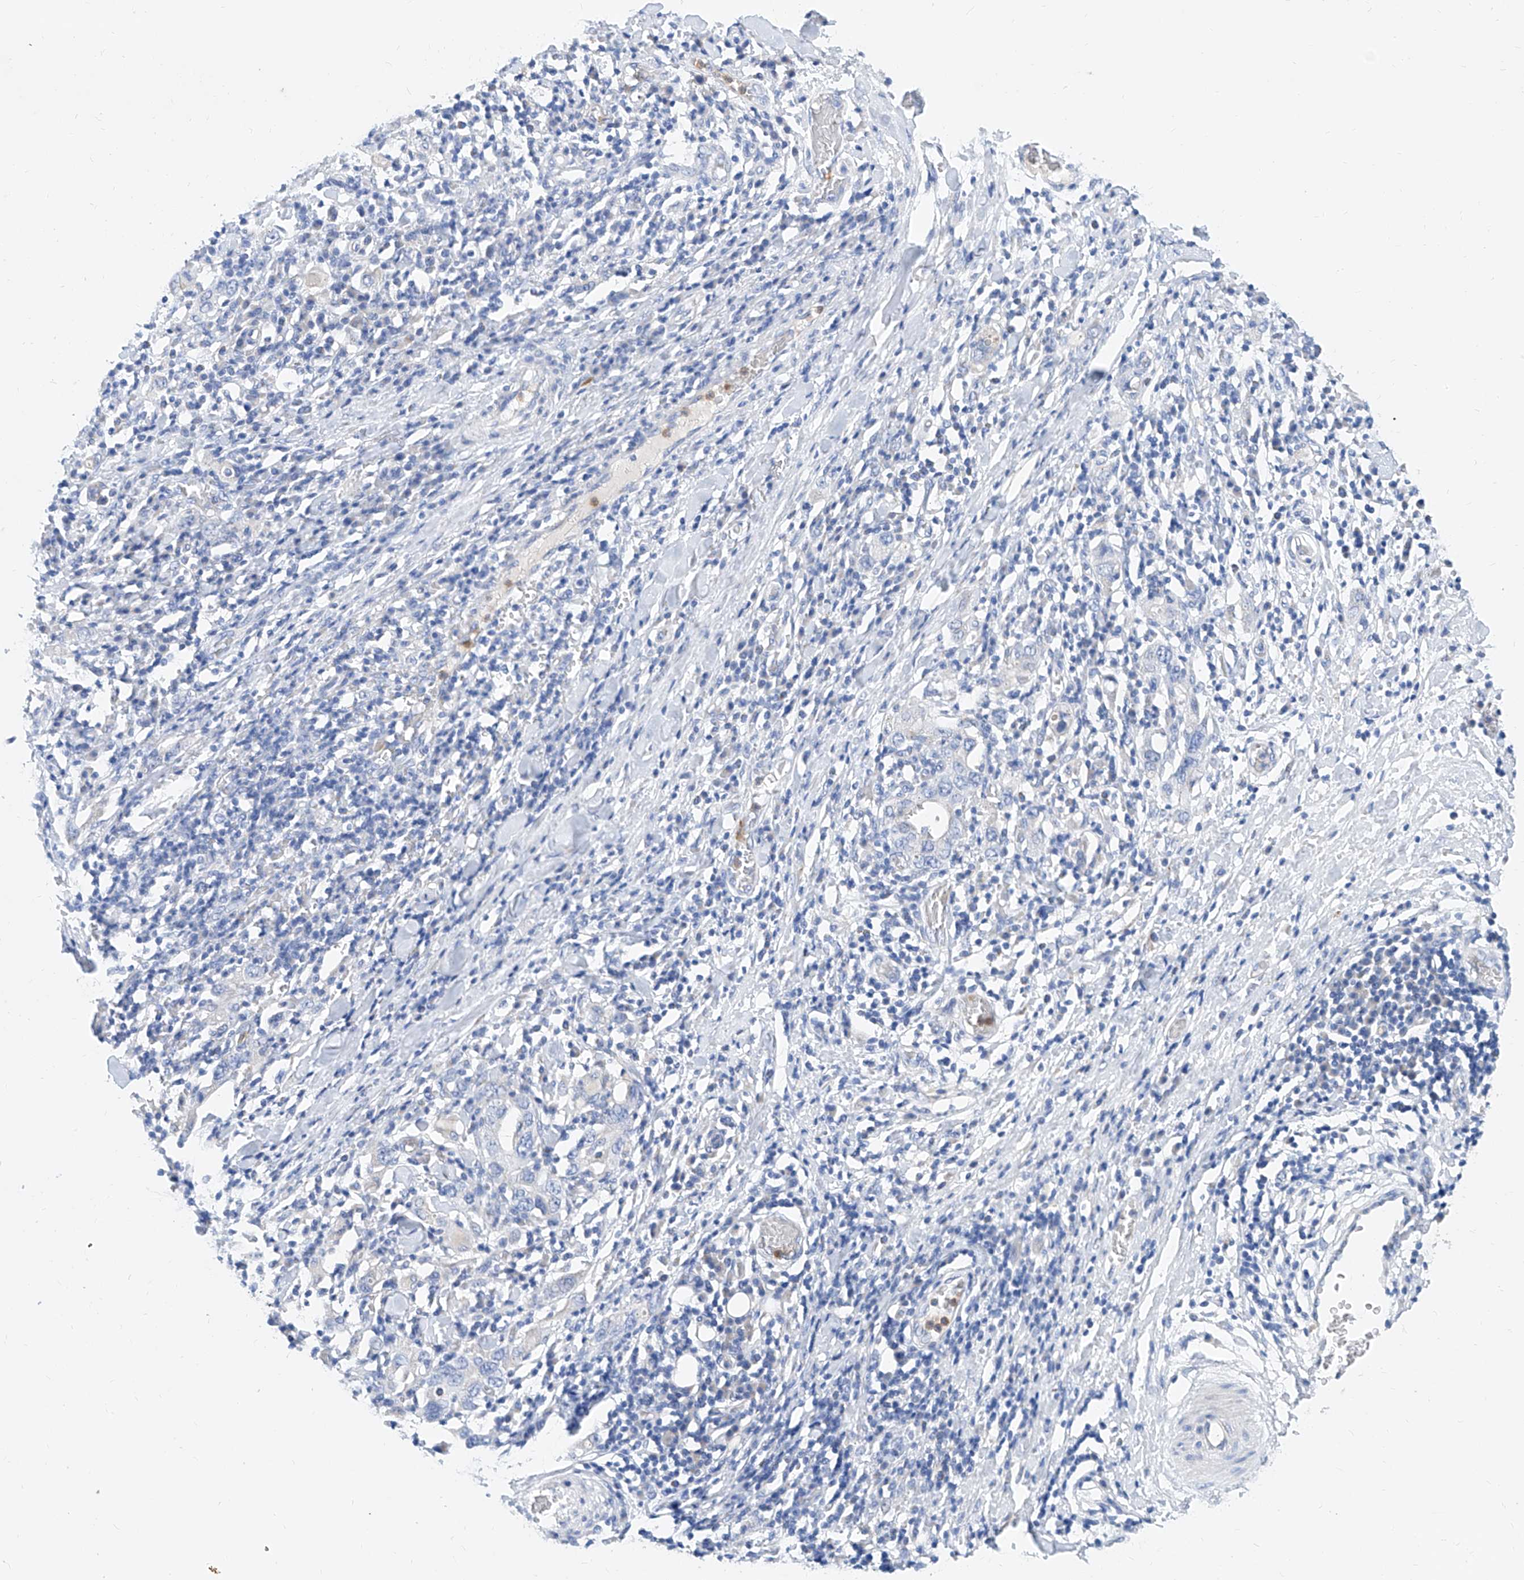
{"staining": {"intensity": "negative", "quantity": "none", "location": "none"}, "tissue": "stomach cancer", "cell_type": "Tumor cells", "image_type": "cancer", "snomed": [{"axis": "morphology", "description": "Adenocarcinoma, NOS"}, {"axis": "topography", "description": "Stomach, upper"}], "caption": "The micrograph reveals no staining of tumor cells in stomach cancer.", "gene": "SLC25A29", "patient": {"sex": "male", "age": 62}}